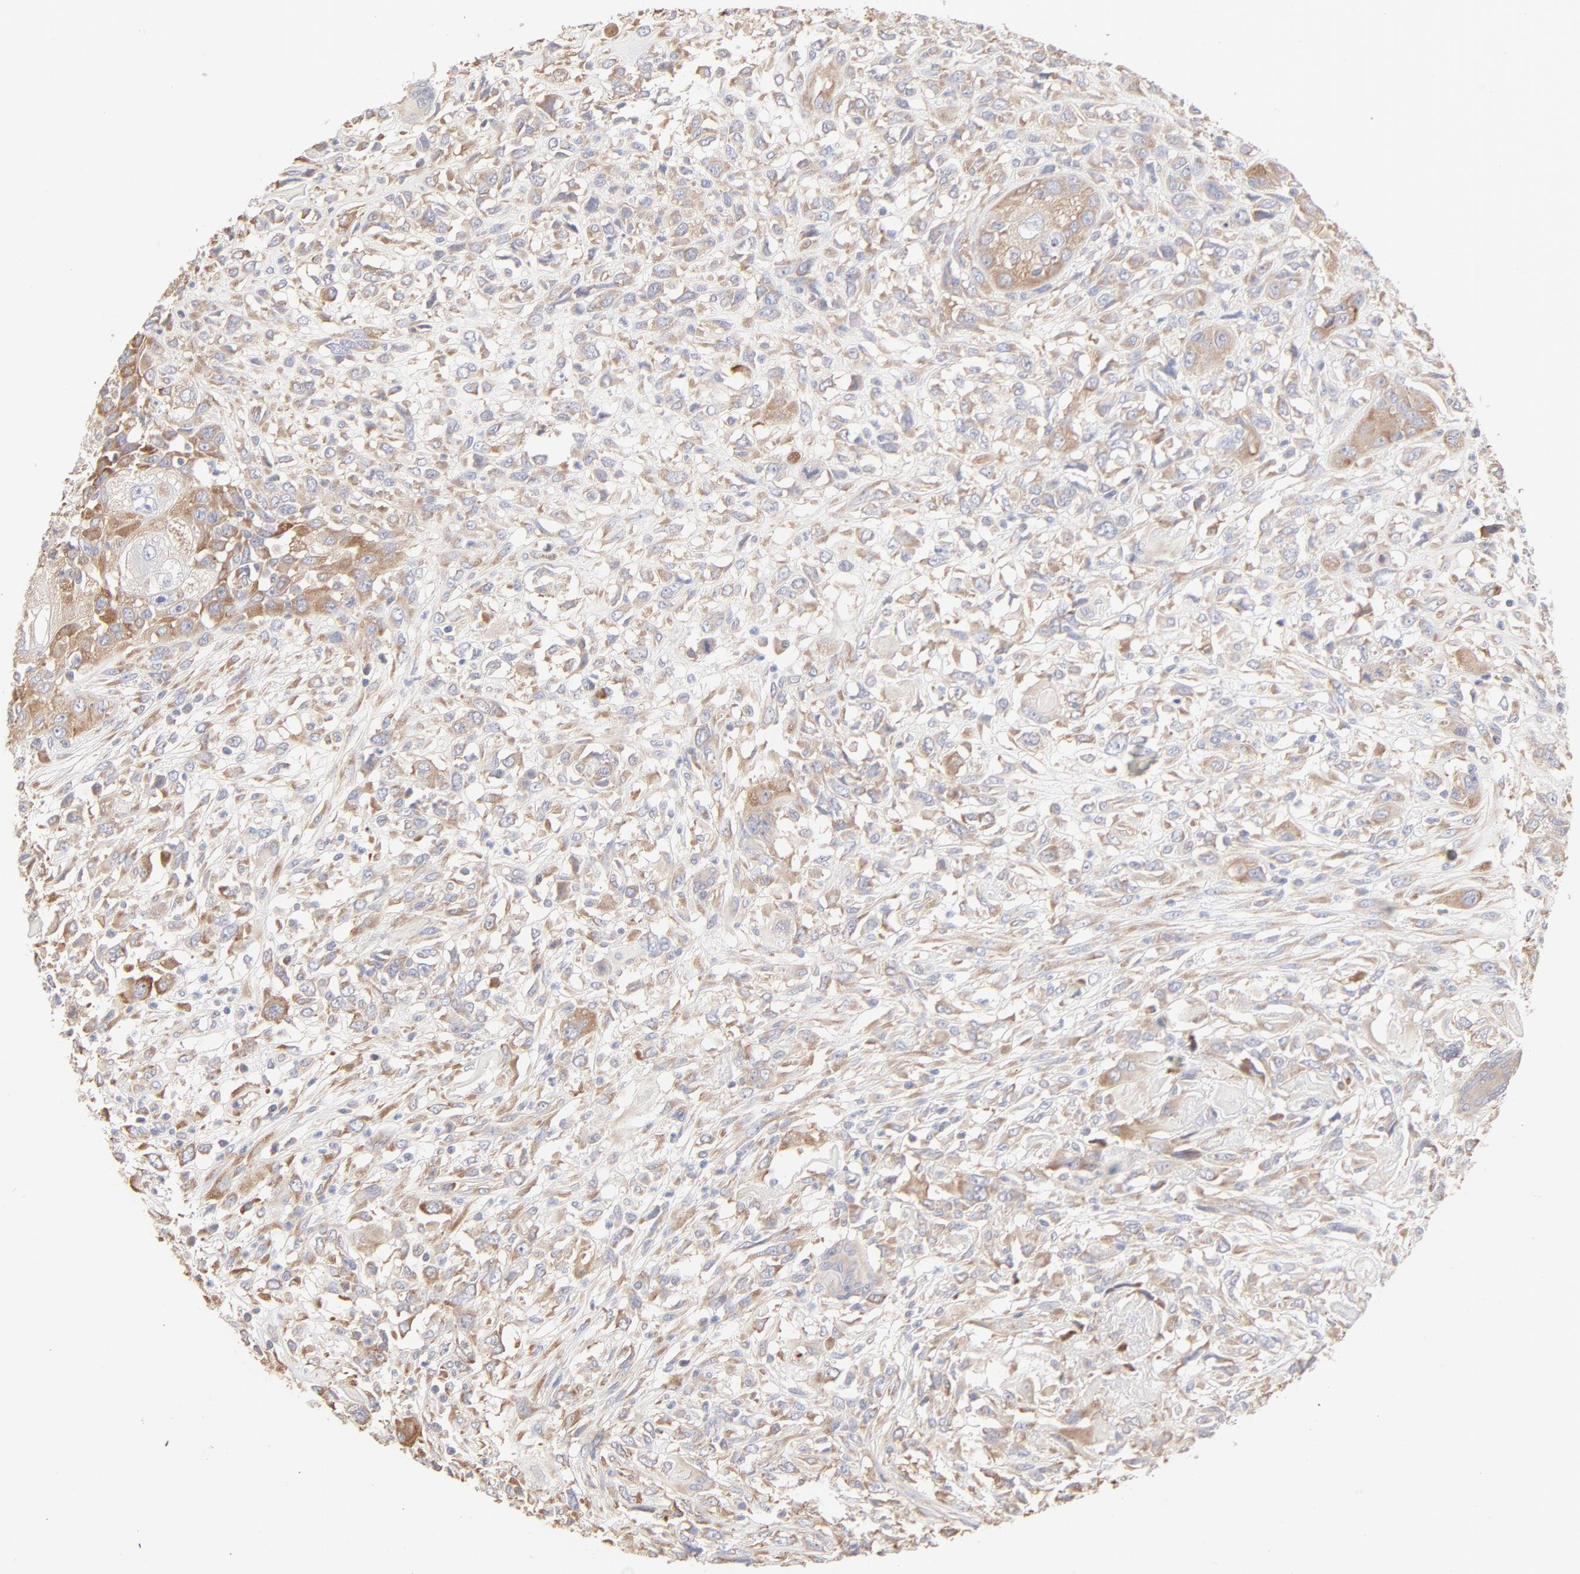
{"staining": {"intensity": "moderate", "quantity": ">75%", "location": "cytoplasmic/membranous"}, "tissue": "head and neck cancer", "cell_type": "Tumor cells", "image_type": "cancer", "snomed": [{"axis": "morphology", "description": "Neoplasm, malignant, NOS"}, {"axis": "topography", "description": "Salivary gland"}, {"axis": "topography", "description": "Head-Neck"}], "caption": "Protein analysis of neoplasm (malignant) (head and neck) tissue displays moderate cytoplasmic/membranous staining in approximately >75% of tumor cells.", "gene": "RPS21", "patient": {"sex": "male", "age": 43}}